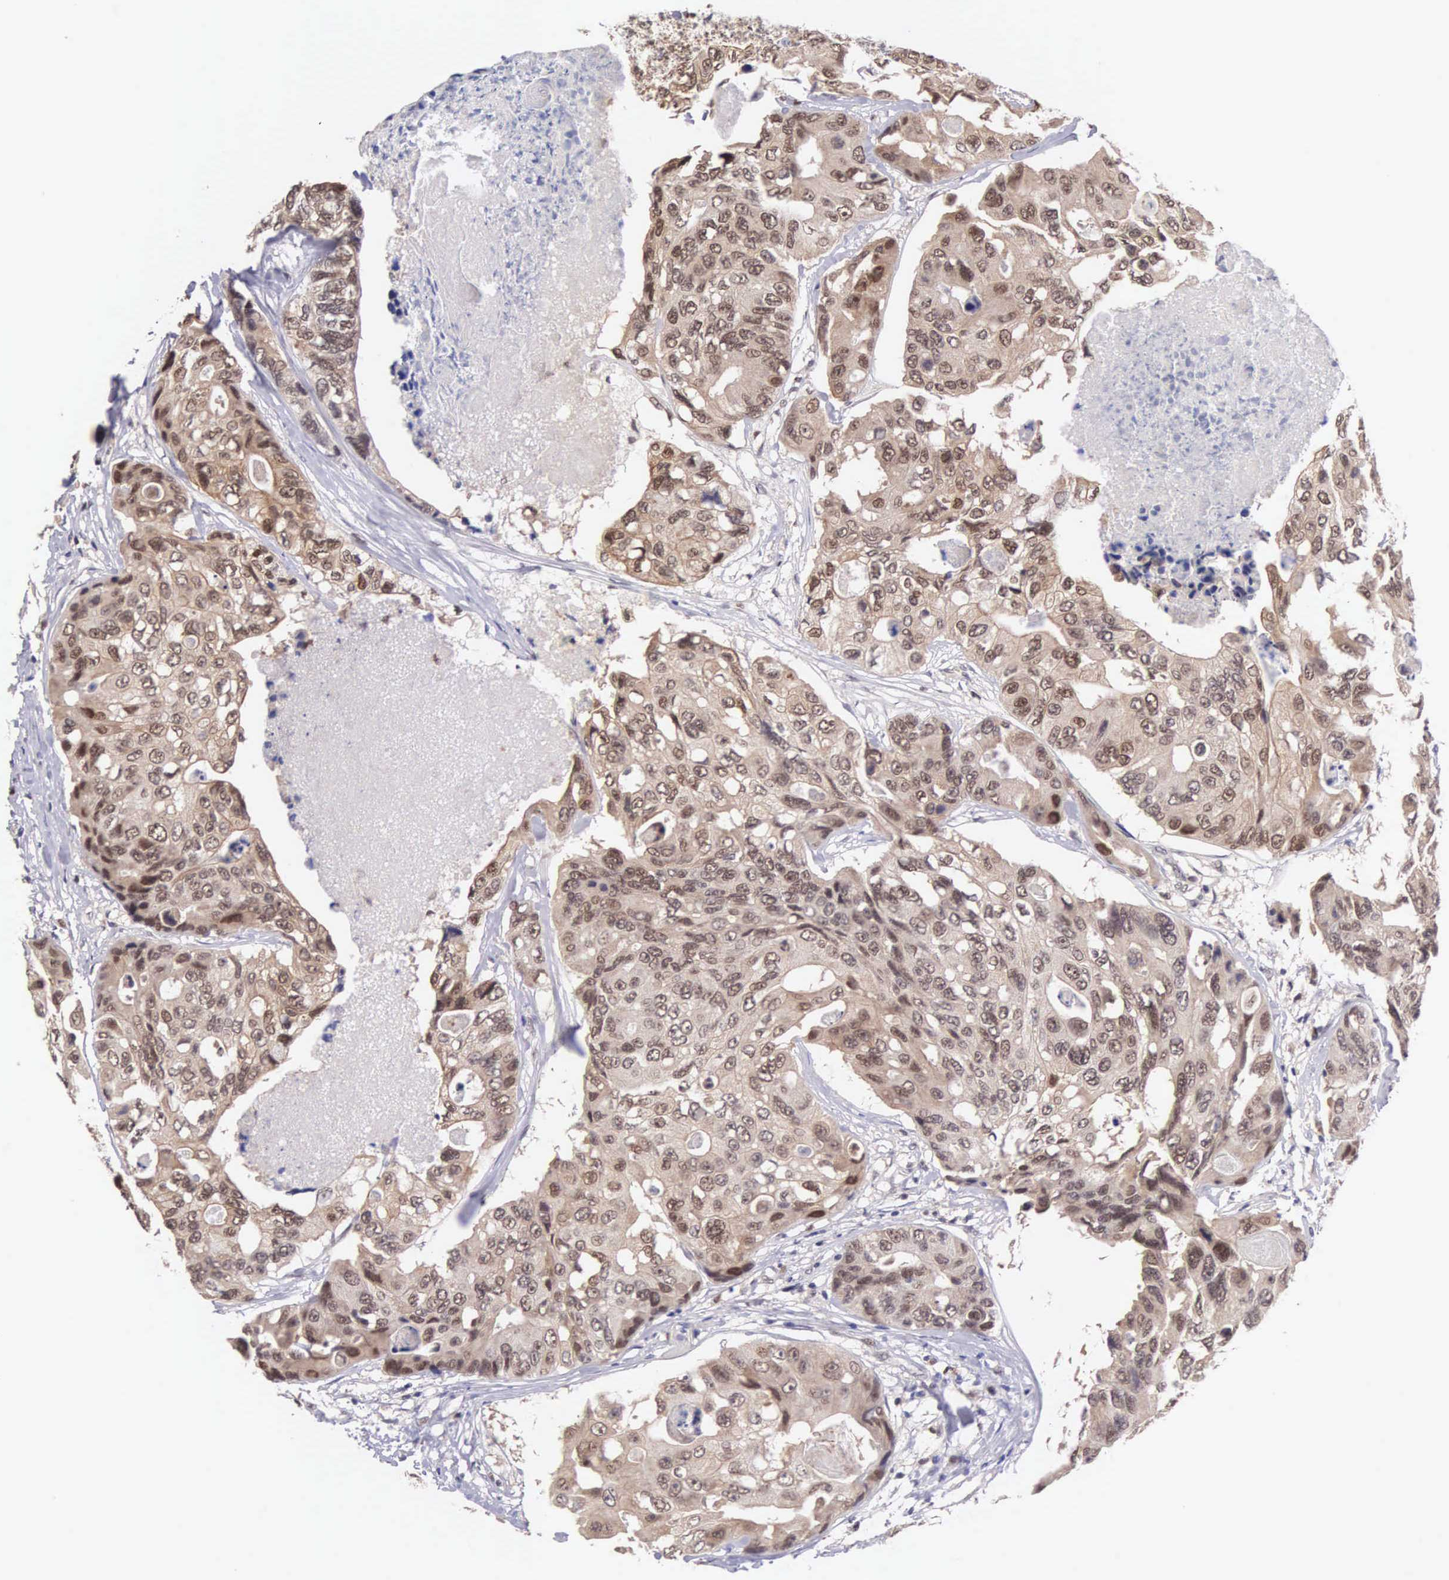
{"staining": {"intensity": "moderate", "quantity": "25%-75%", "location": "cytoplasmic/membranous,nuclear"}, "tissue": "colorectal cancer", "cell_type": "Tumor cells", "image_type": "cancer", "snomed": [{"axis": "morphology", "description": "Adenocarcinoma, NOS"}, {"axis": "topography", "description": "Colon"}], "caption": "Immunohistochemical staining of human colorectal adenocarcinoma displays moderate cytoplasmic/membranous and nuclear protein expression in about 25%-75% of tumor cells. Nuclei are stained in blue.", "gene": "GRK3", "patient": {"sex": "female", "age": 86}}